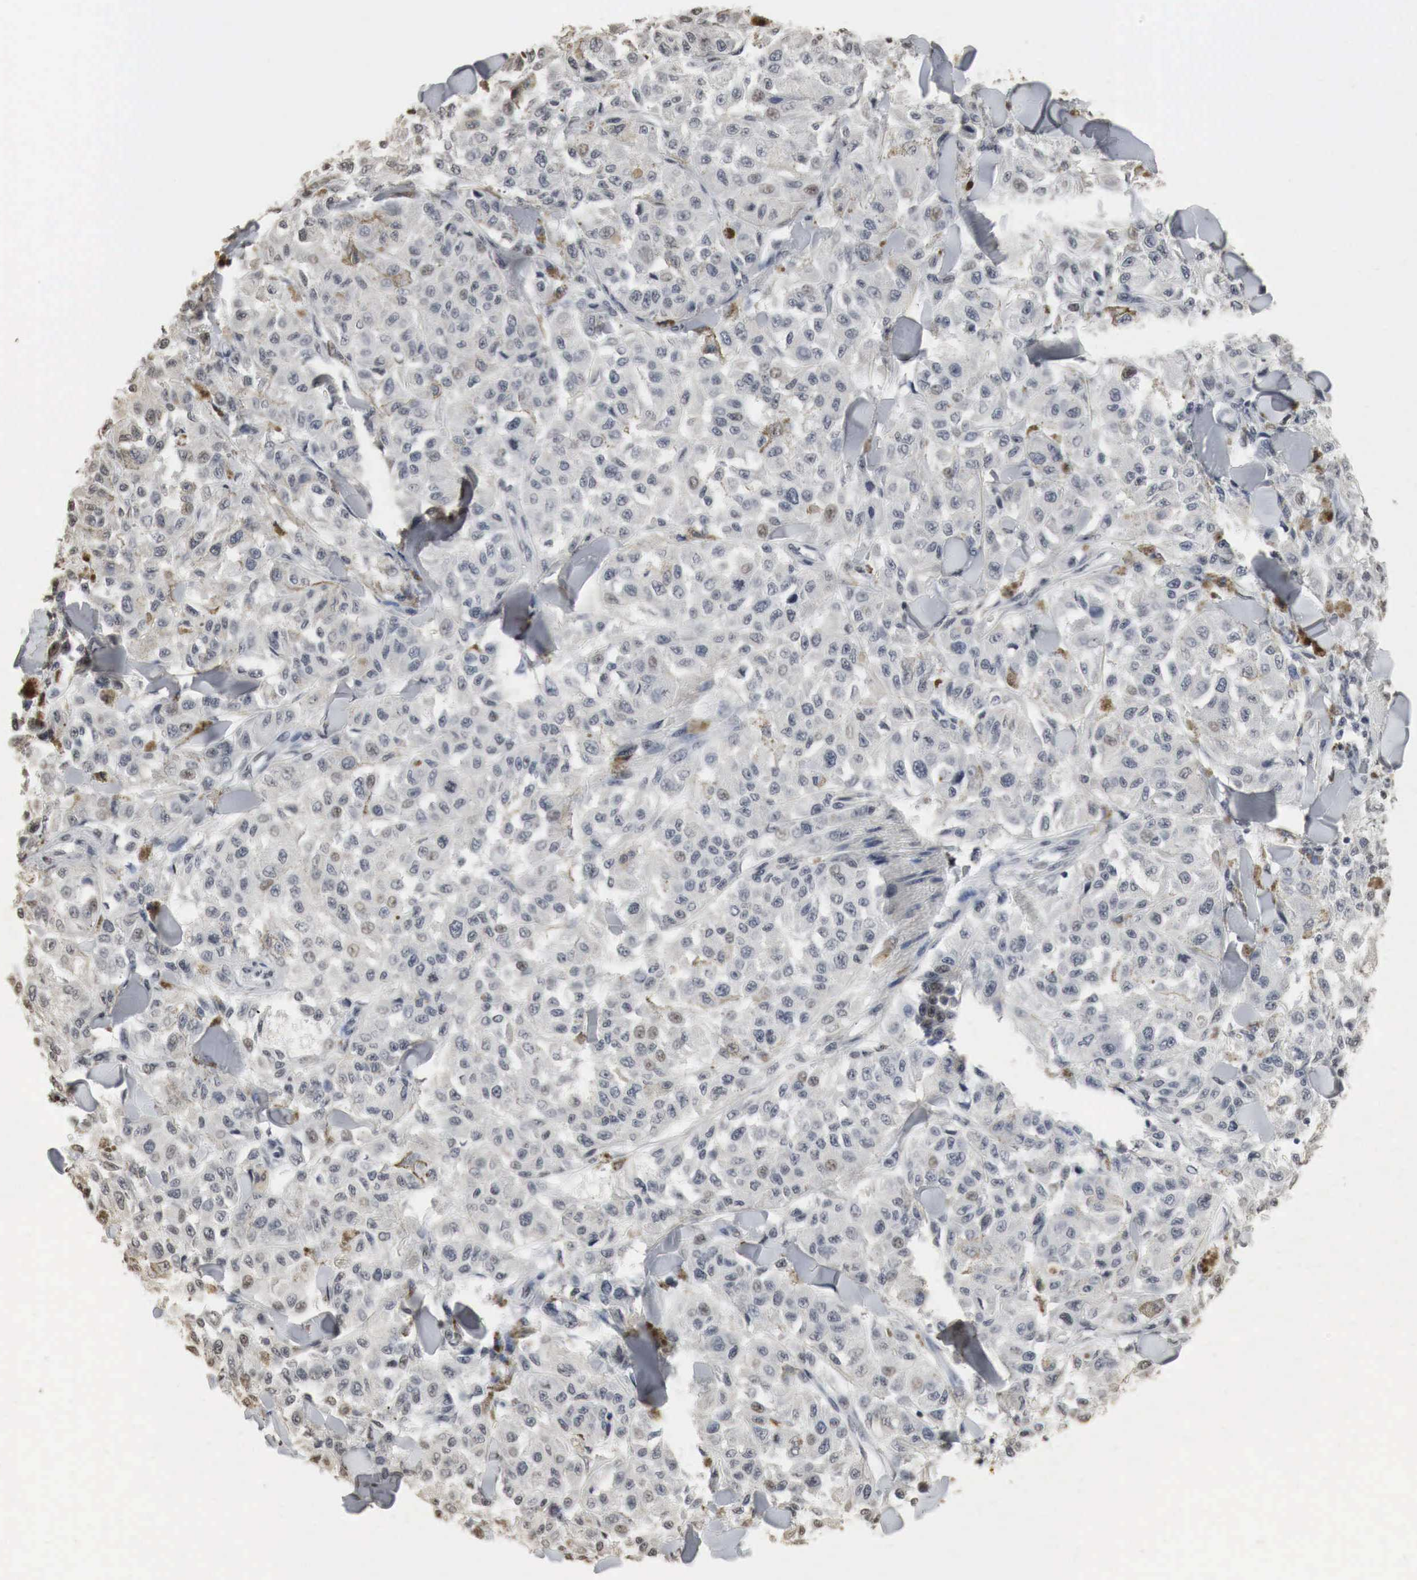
{"staining": {"intensity": "weak", "quantity": "<25%", "location": "nuclear"}, "tissue": "melanoma", "cell_type": "Tumor cells", "image_type": "cancer", "snomed": [{"axis": "morphology", "description": "Malignant melanoma, NOS"}, {"axis": "topography", "description": "Skin"}], "caption": "Tumor cells show no significant protein staining in melanoma.", "gene": "ERBB4", "patient": {"sex": "female", "age": 64}}